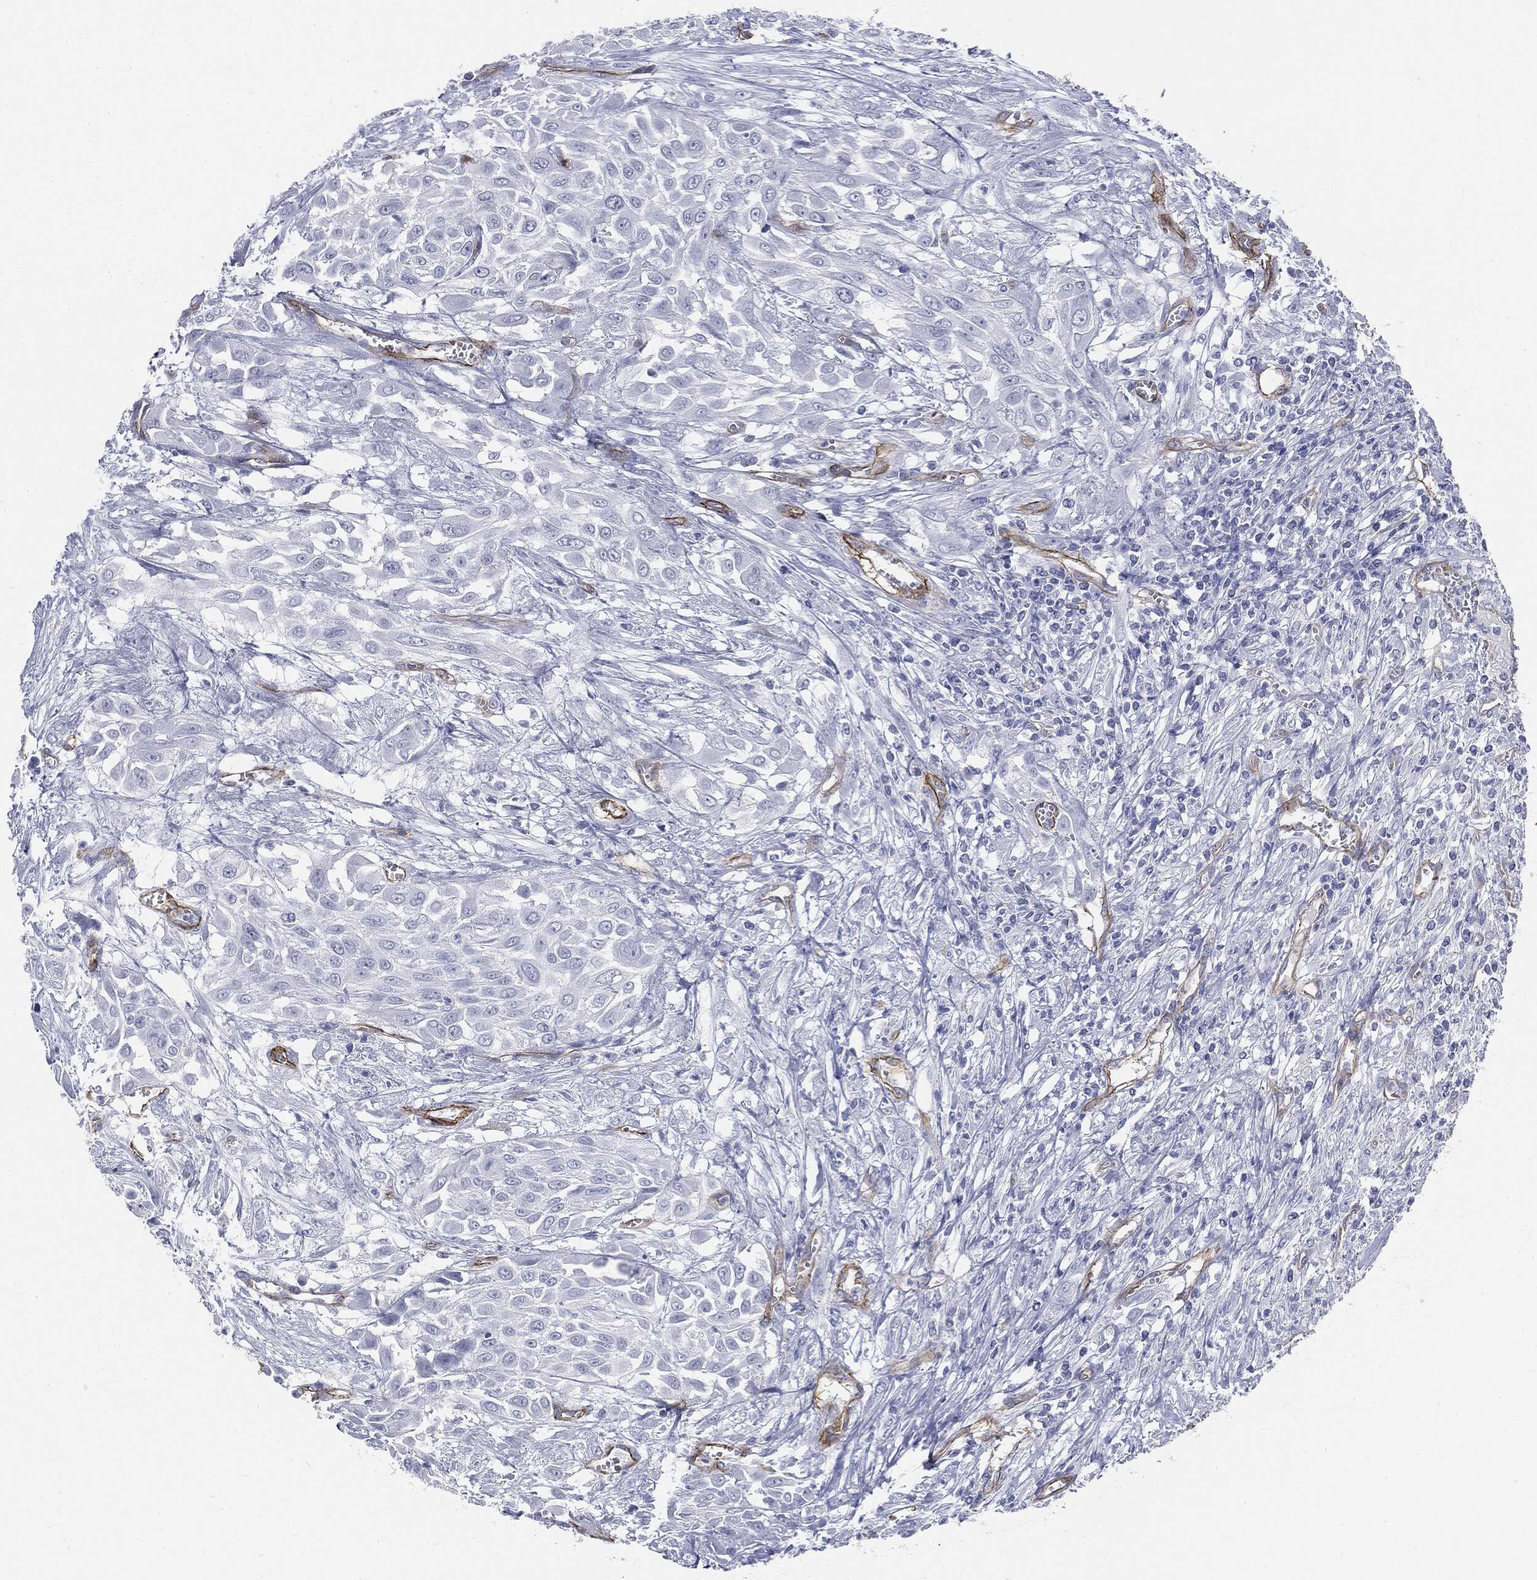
{"staining": {"intensity": "negative", "quantity": "none", "location": "none"}, "tissue": "urothelial cancer", "cell_type": "Tumor cells", "image_type": "cancer", "snomed": [{"axis": "morphology", "description": "Urothelial carcinoma, High grade"}, {"axis": "topography", "description": "Urinary bladder"}], "caption": "Immunohistochemistry (IHC) of urothelial cancer reveals no positivity in tumor cells.", "gene": "MUC5AC", "patient": {"sex": "male", "age": 57}}